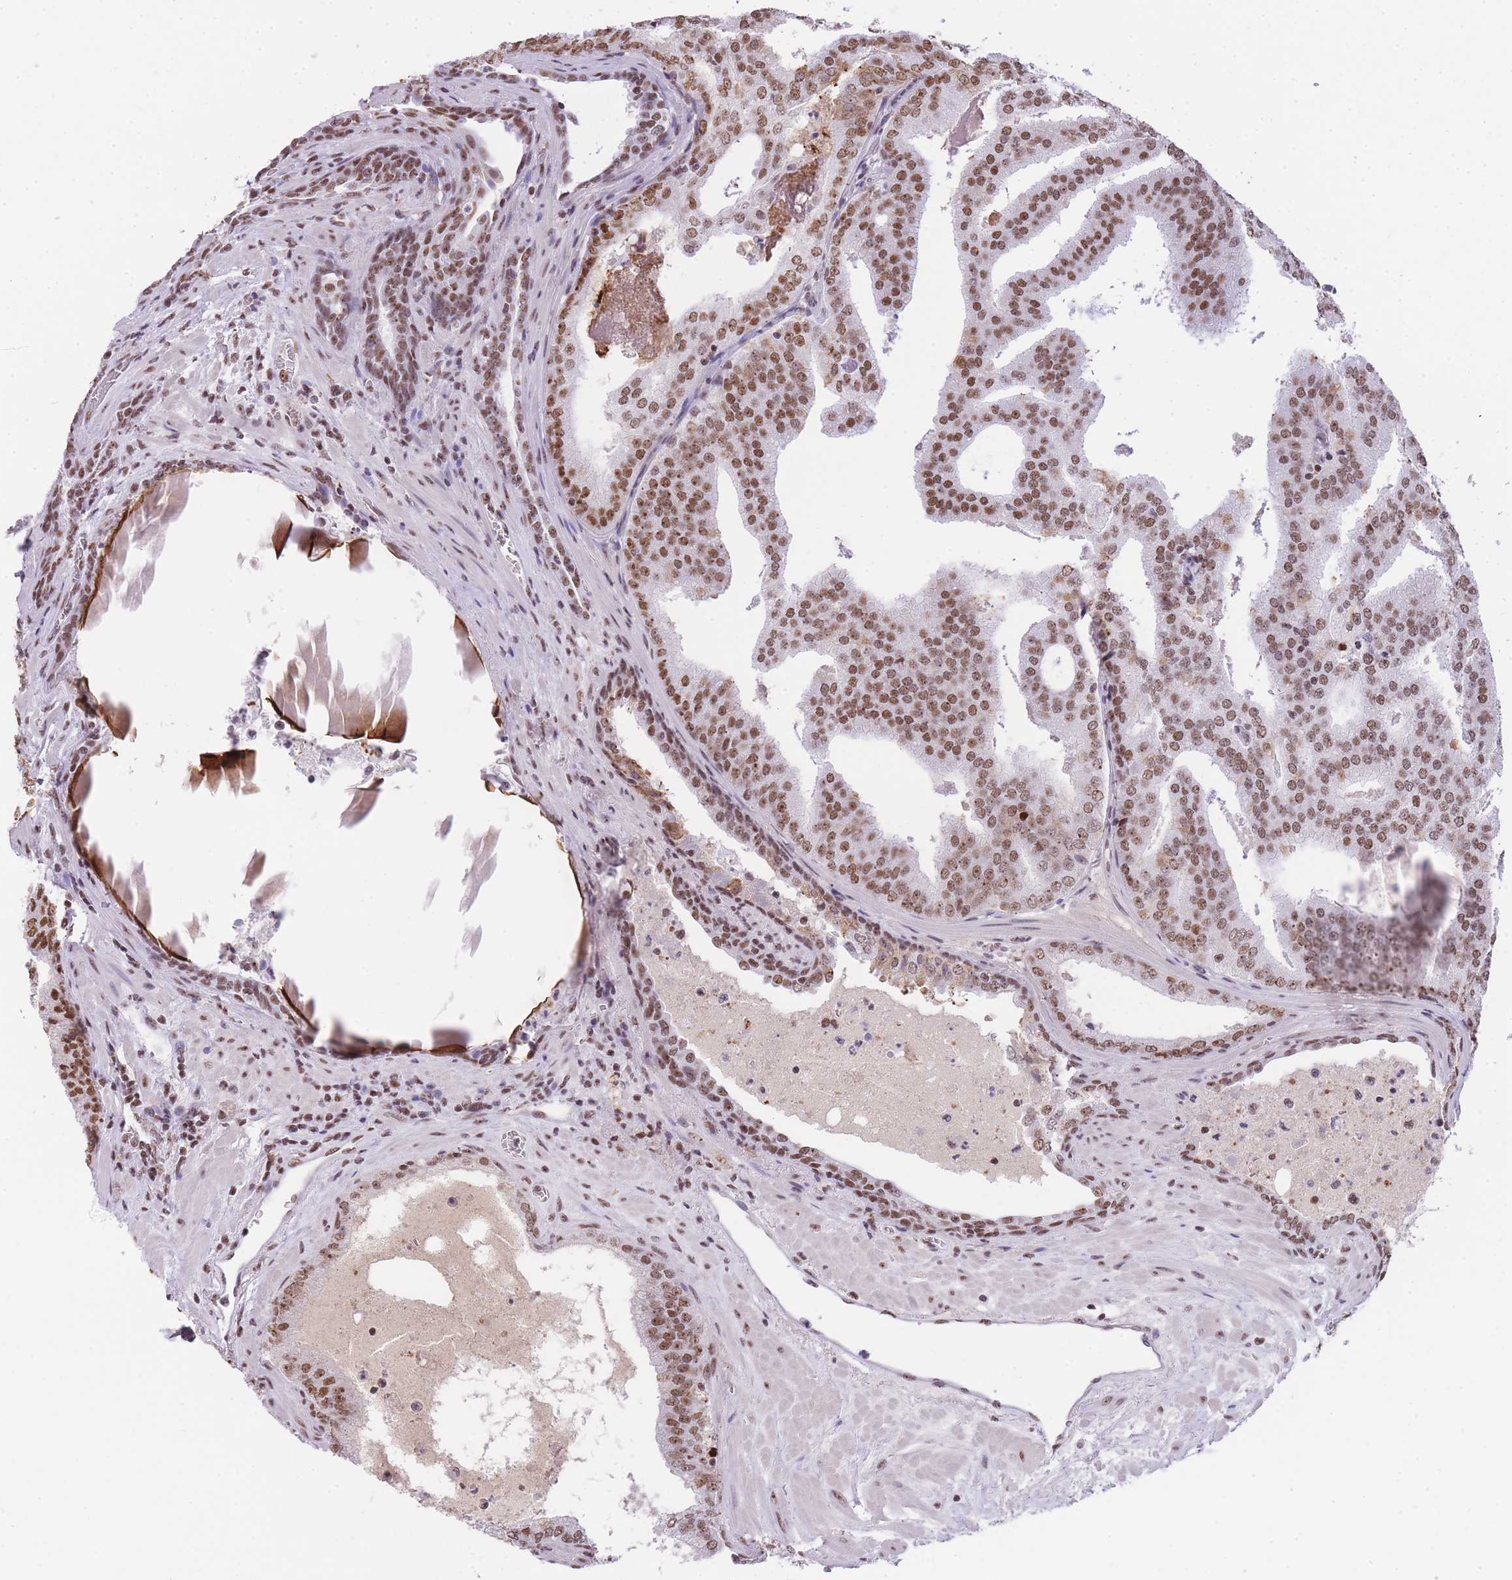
{"staining": {"intensity": "moderate", "quantity": ">75%", "location": "nuclear"}, "tissue": "prostate cancer", "cell_type": "Tumor cells", "image_type": "cancer", "snomed": [{"axis": "morphology", "description": "Adenocarcinoma, High grade"}, {"axis": "topography", "description": "Prostate"}], "caption": "DAB immunohistochemical staining of human high-grade adenocarcinoma (prostate) reveals moderate nuclear protein staining in approximately >75% of tumor cells.", "gene": "EVC2", "patient": {"sex": "male", "age": 68}}